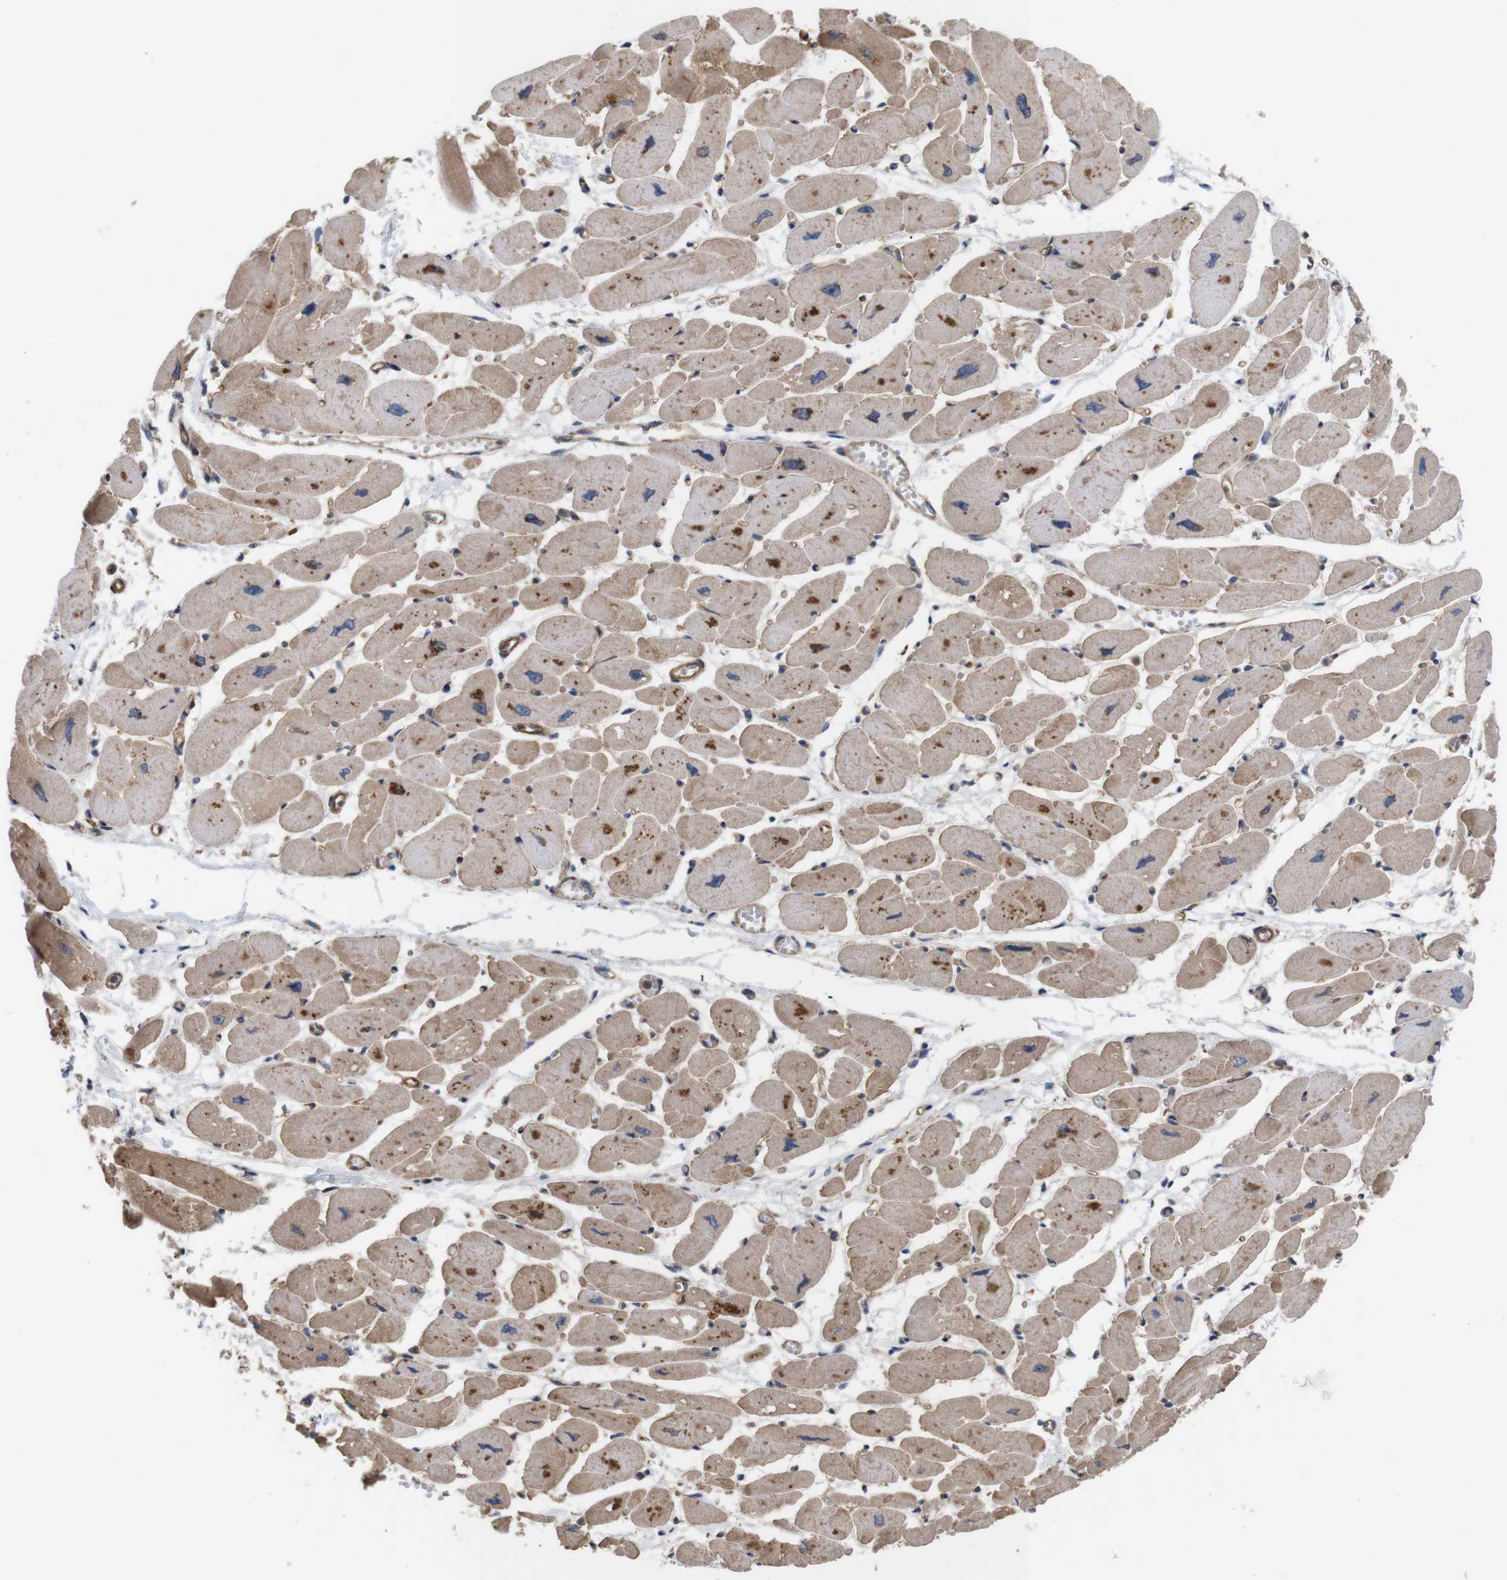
{"staining": {"intensity": "moderate", "quantity": ">75%", "location": "cytoplasmic/membranous"}, "tissue": "heart muscle", "cell_type": "Cardiomyocytes", "image_type": "normal", "snomed": [{"axis": "morphology", "description": "Normal tissue, NOS"}, {"axis": "topography", "description": "Heart"}], "caption": "DAB immunohistochemical staining of unremarkable heart muscle exhibits moderate cytoplasmic/membranous protein positivity in approximately >75% of cardiomyocytes.", "gene": "TIAM1", "patient": {"sex": "female", "age": 54}}